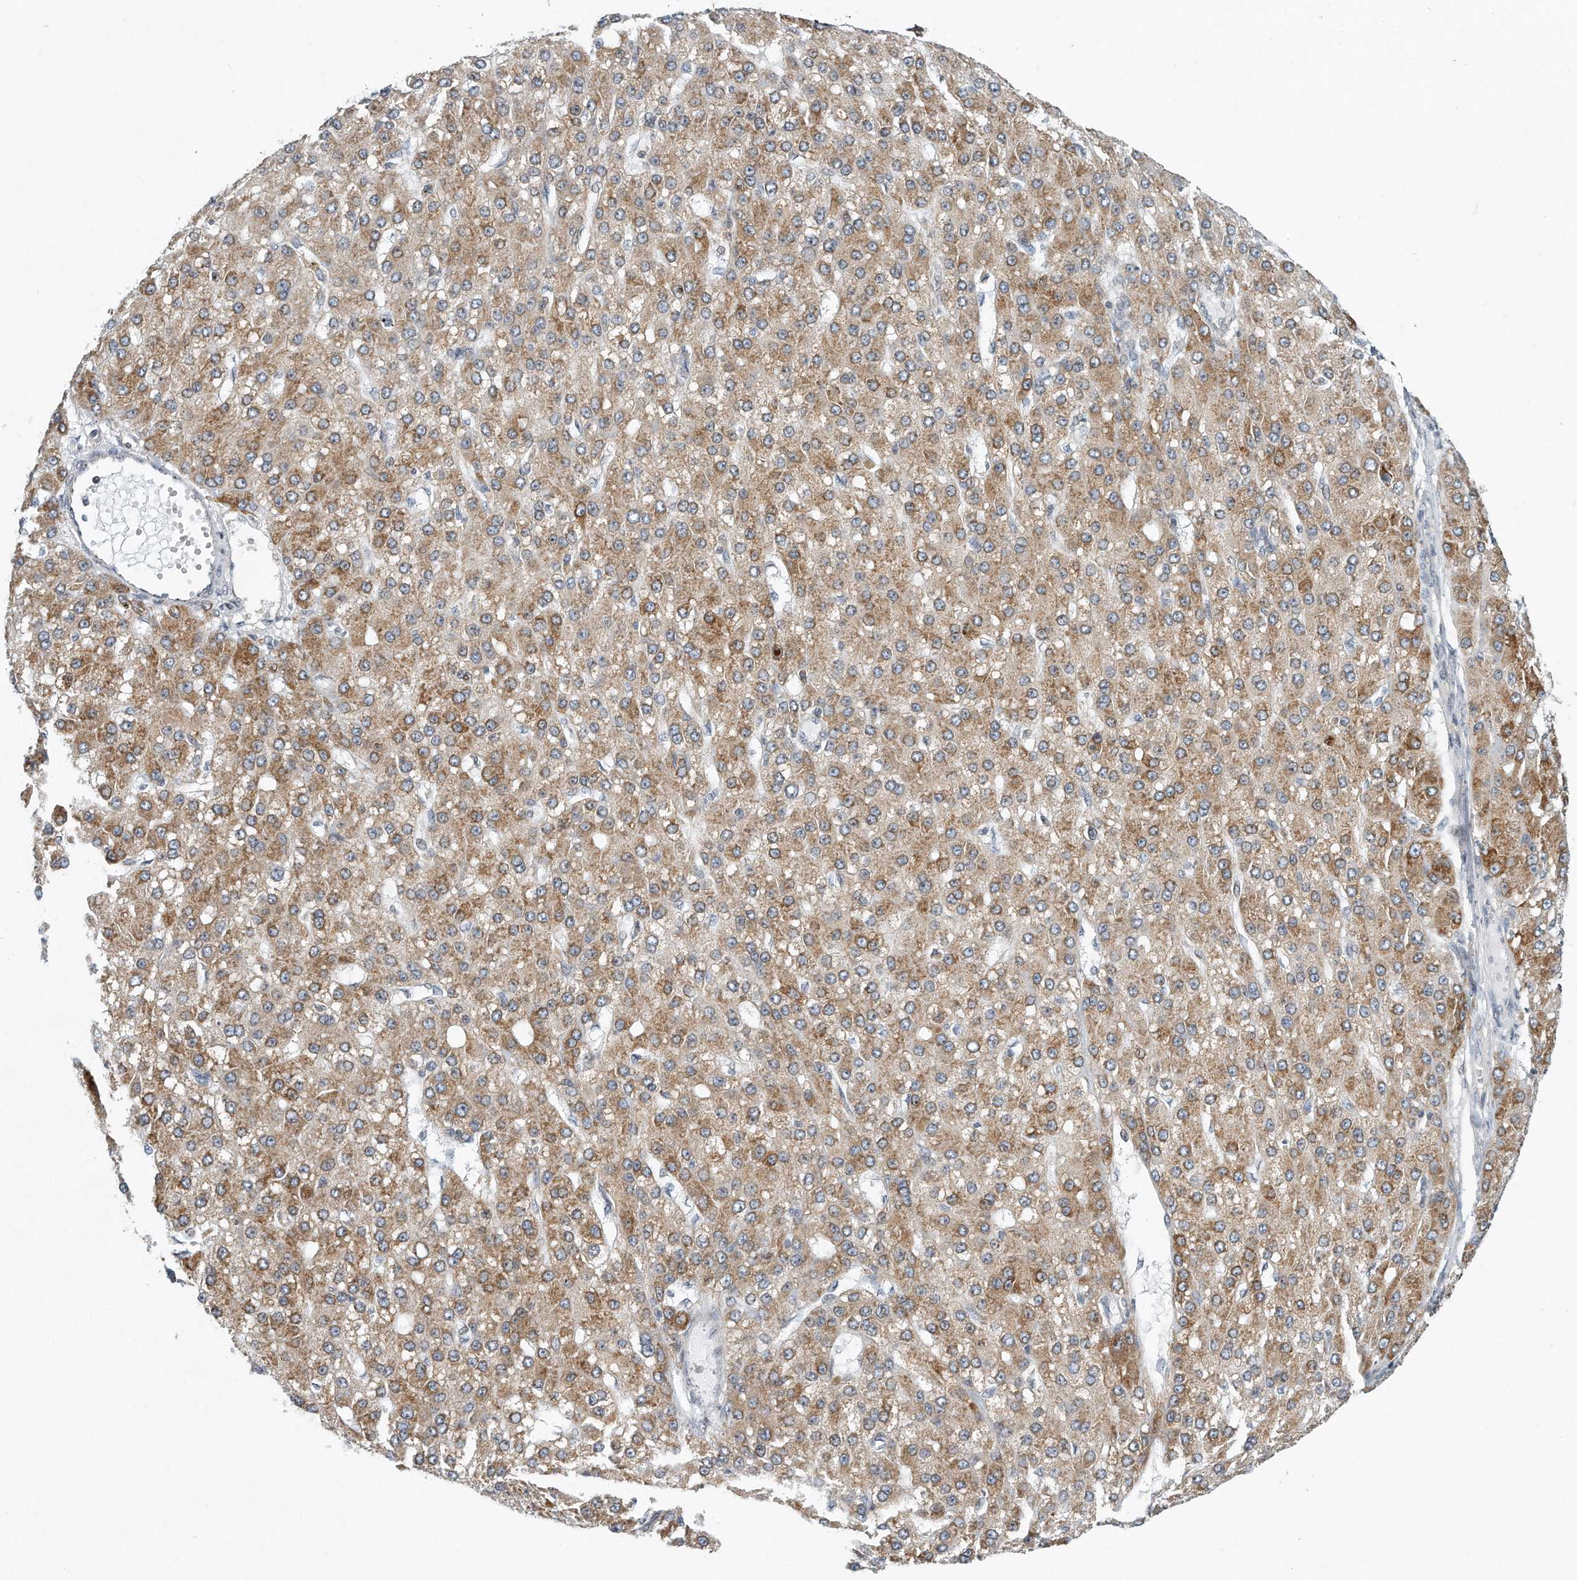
{"staining": {"intensity": "moderate", "quantity": ">75%", "location": "cytoplasmic/membranous"}, "tissue": "liver cancer", "cell_type": "Tumor cells", "image_type": "cancer", "snomed": [{"axis": "morphology", "description": "Carcinoma, Hepatocellular, NOS"}, {"axis": "topography", "description": "Liver"}], "caption": "Protein staining of liver hepatocellular carcinoma tissue exhibits moderate cytoplasmic/membranous positivity in about >75% of tumor cells. The staining is performed using DAB (3,3'-diaminobenzidine) brown chromogen to label protein expression. The nuclei are counter-stained blue using hematoxylin.", "gene": "VLDLR", "patient": {"sex": "male", "age": 67}}